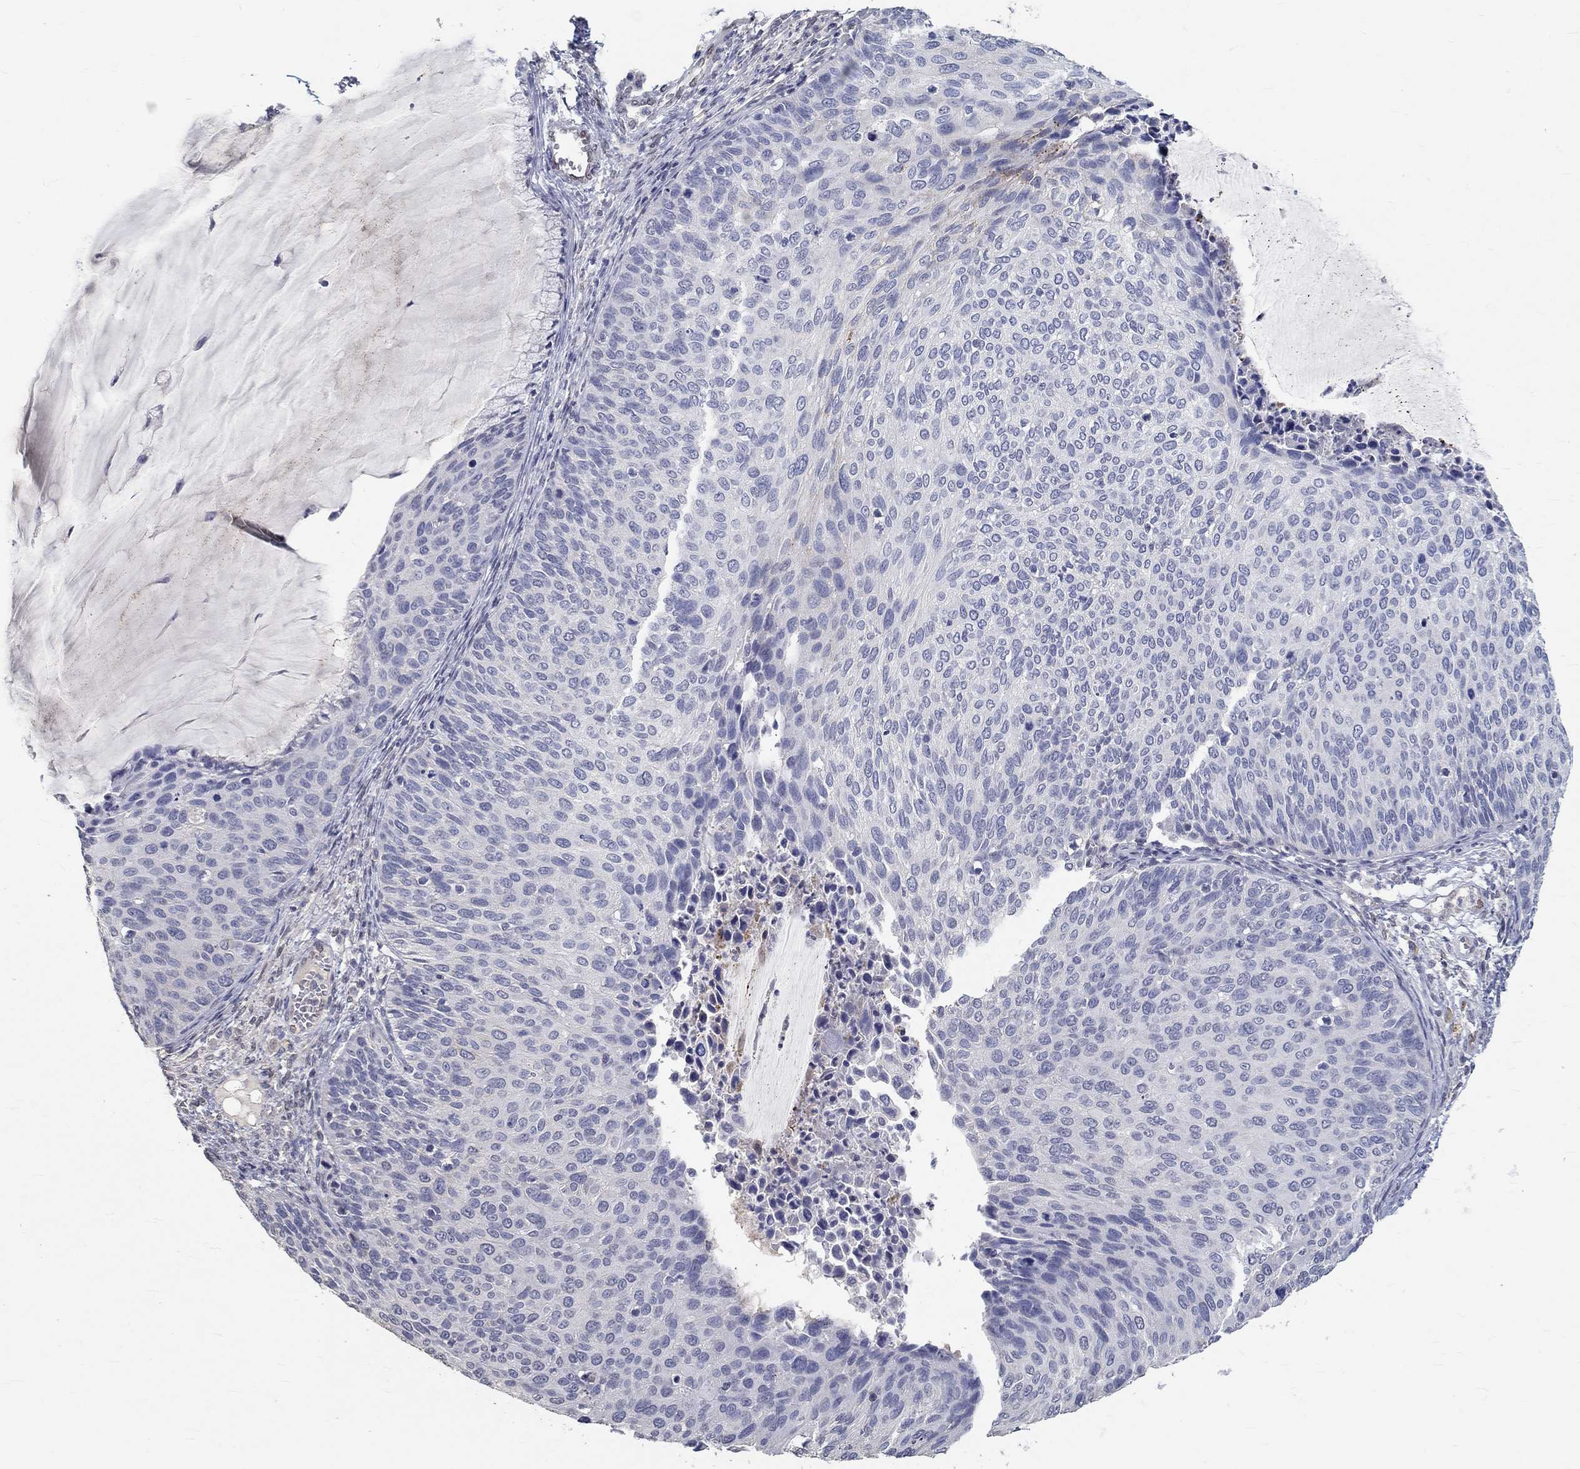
{"staining": {"intensity": "negative", "quantity": "none", "location": "none"}, "tissue": "cervical cancer", "cell_type": "Tumor cells", "image_type": "cancer", "snomed": [{"axis": "morphology", "description": "Squamous cell carcinoma, NOS"}, {"axis": "topography", "description": "Cervix"}], "caption": "Cervical cancer (squamous cell carcinoma) was stained to show a protein in brown. There is no significant expression in tumor cells.", "gene": "FGF2", "patient": {"sex": "female", "age": 36}}